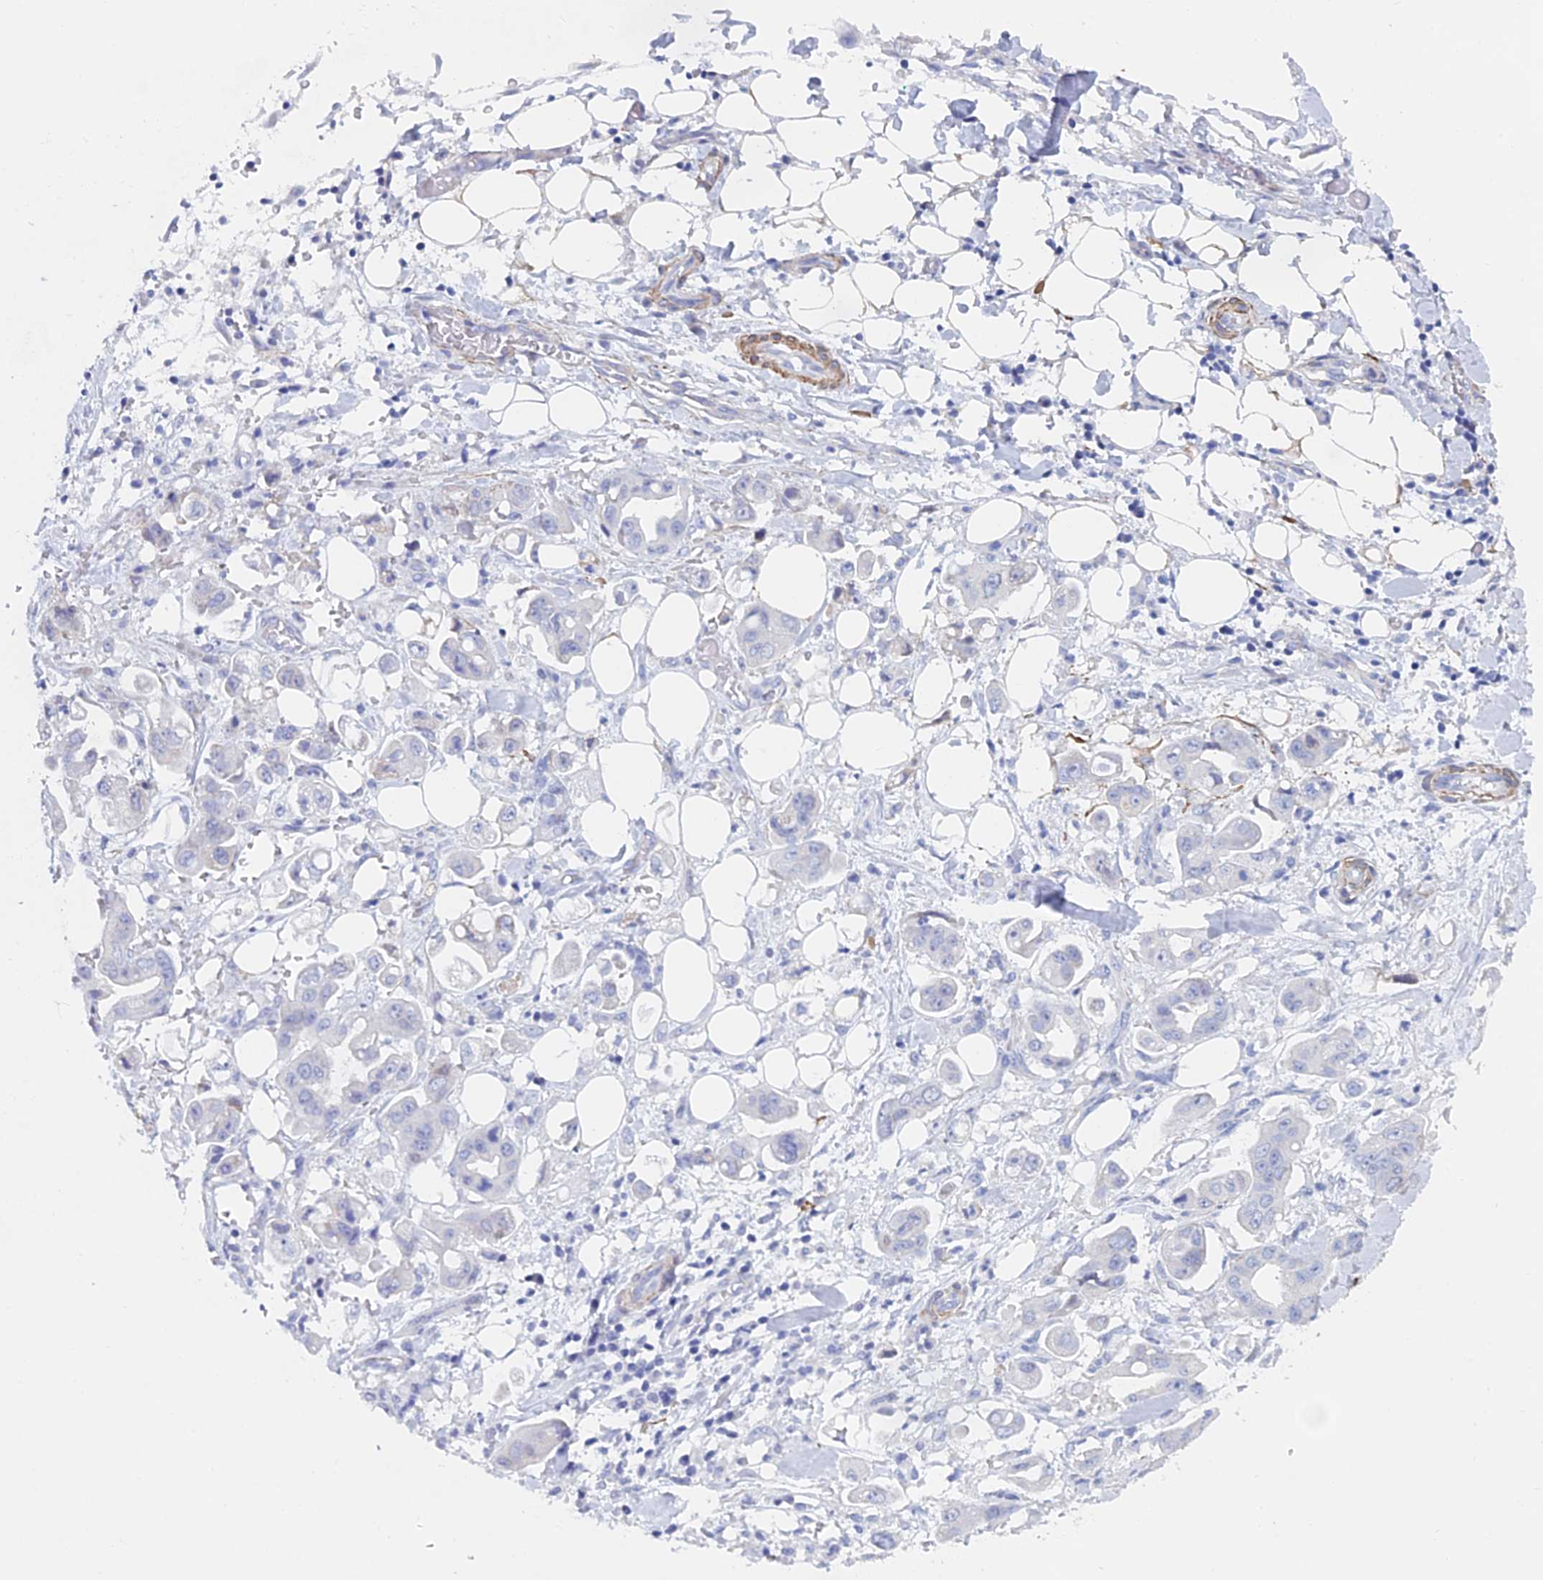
{"staining": {"intensity": "negative", "quantity": "none", "location": "none"}, "tissue": "stomach cancer", "cell_type": "Tumor cells", "image_type": "cancer", "snomed": [{"axis": "morphology", "description": "Adenocarcinoma, NOS"}, {"axis": "topography", "description": "Stomach"}], "caption": "Tumor cells show no significant protein positivity in stomach cancer. (DAB (3,3'-diaminobenzidine) immunohistochemistry with hematoxylin counter stain).", "gene": "KCNK18", "patient": {"sex": "male", "age": 62}}